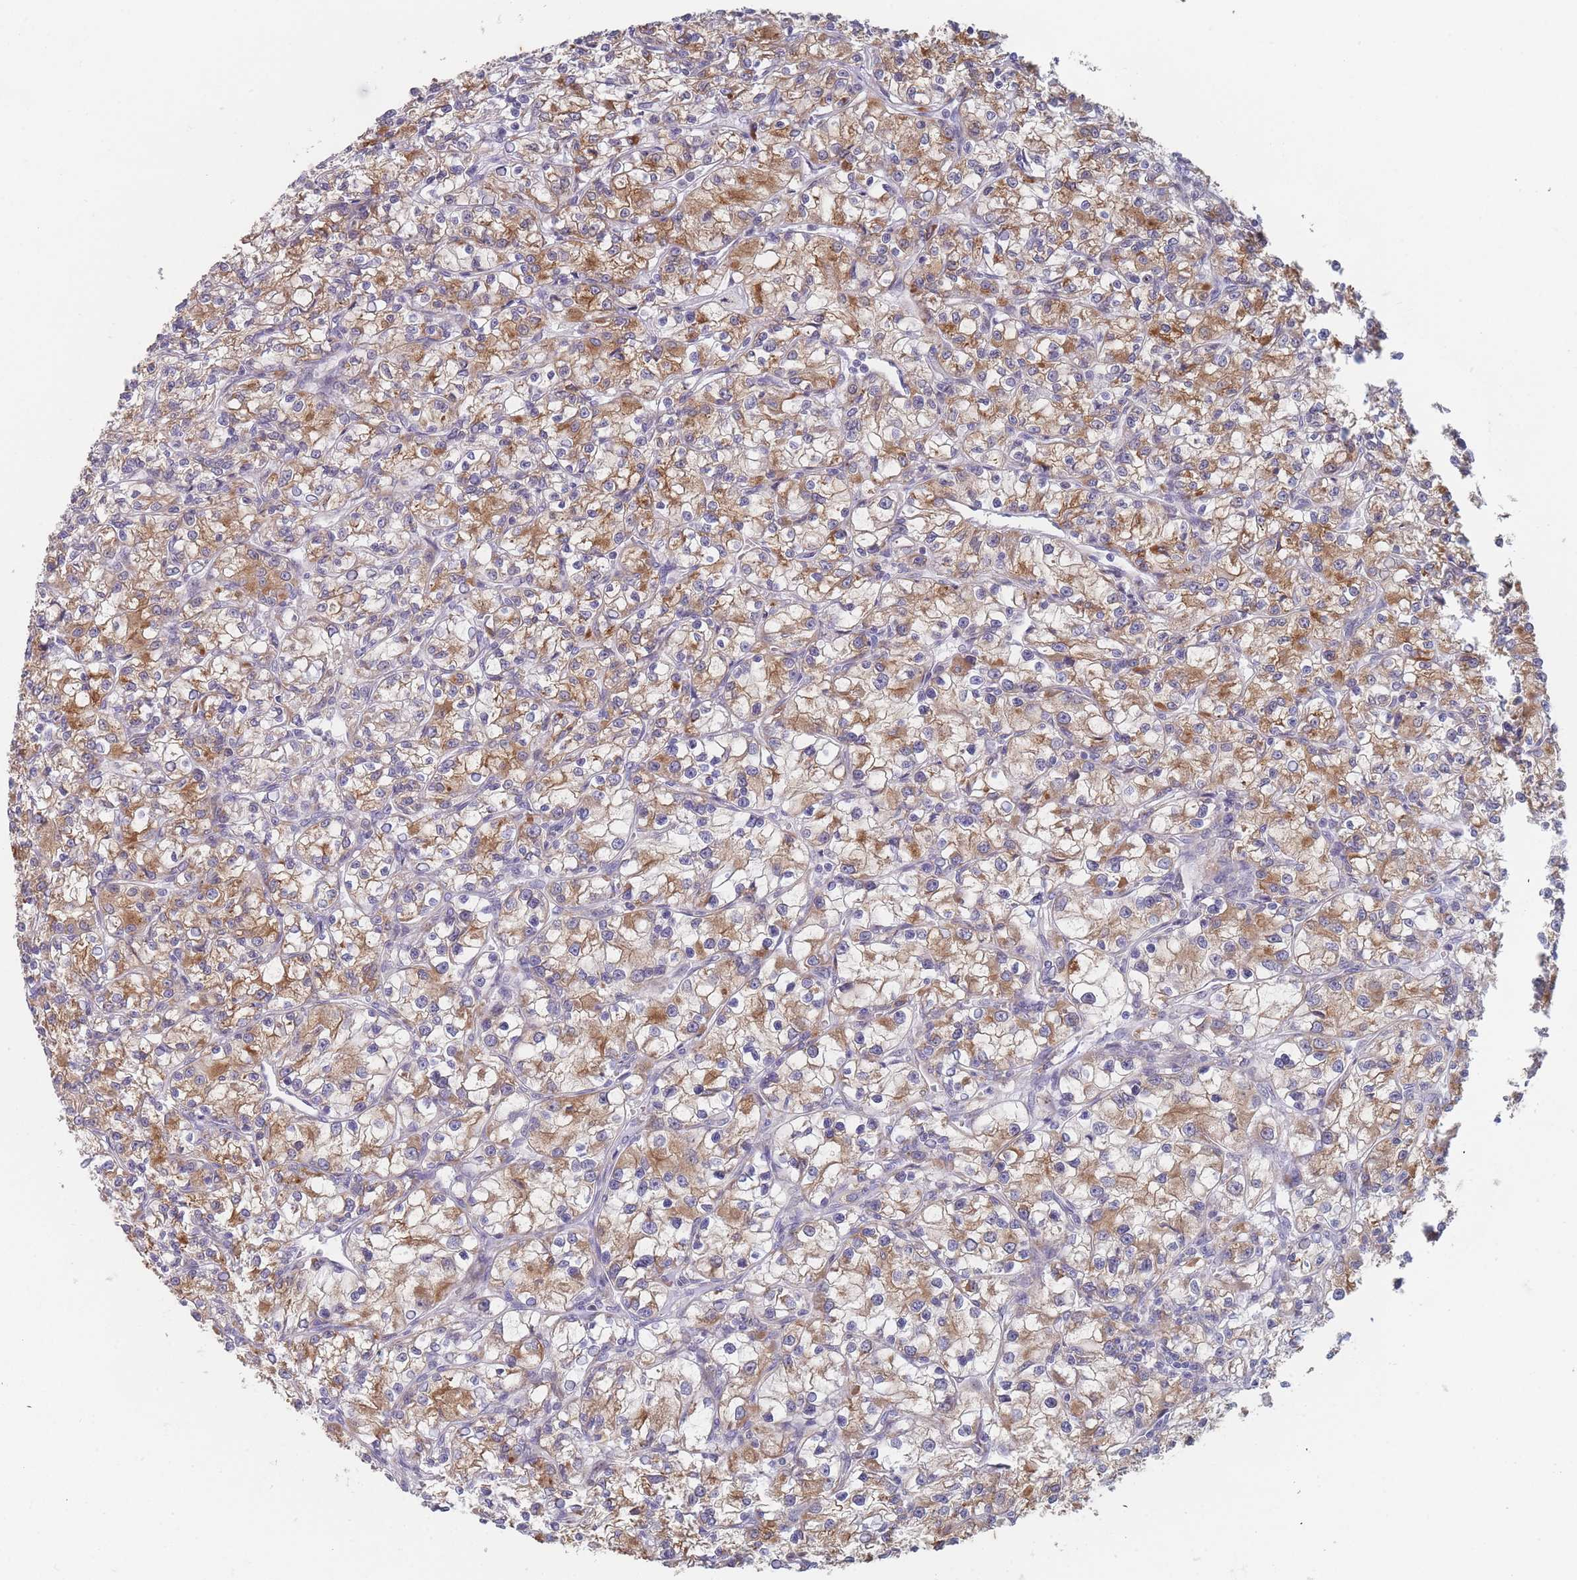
{"staining": {"intensity": "moderate", "quantity": ">75%", "location": "cytoplasmic/membranous"}, "tissue": "renal cancer", "cell_type": "Tumor cells", "image_type": "cancer", "snomed": [{"axis": "morphology", "description": "Adenocarcinoma, NOS"}, {"axis": "topography", "description": "Kidney"}], "caption": "There is medium levels of moderate cytoplasmic/membranous positivity in tumor cells of renal cancer (adenocarcinoma), as demonstrated by immunohistochemical staining (brown color).", "gene": "TMED10", "patient": {"sex": "female", "age": 59}}